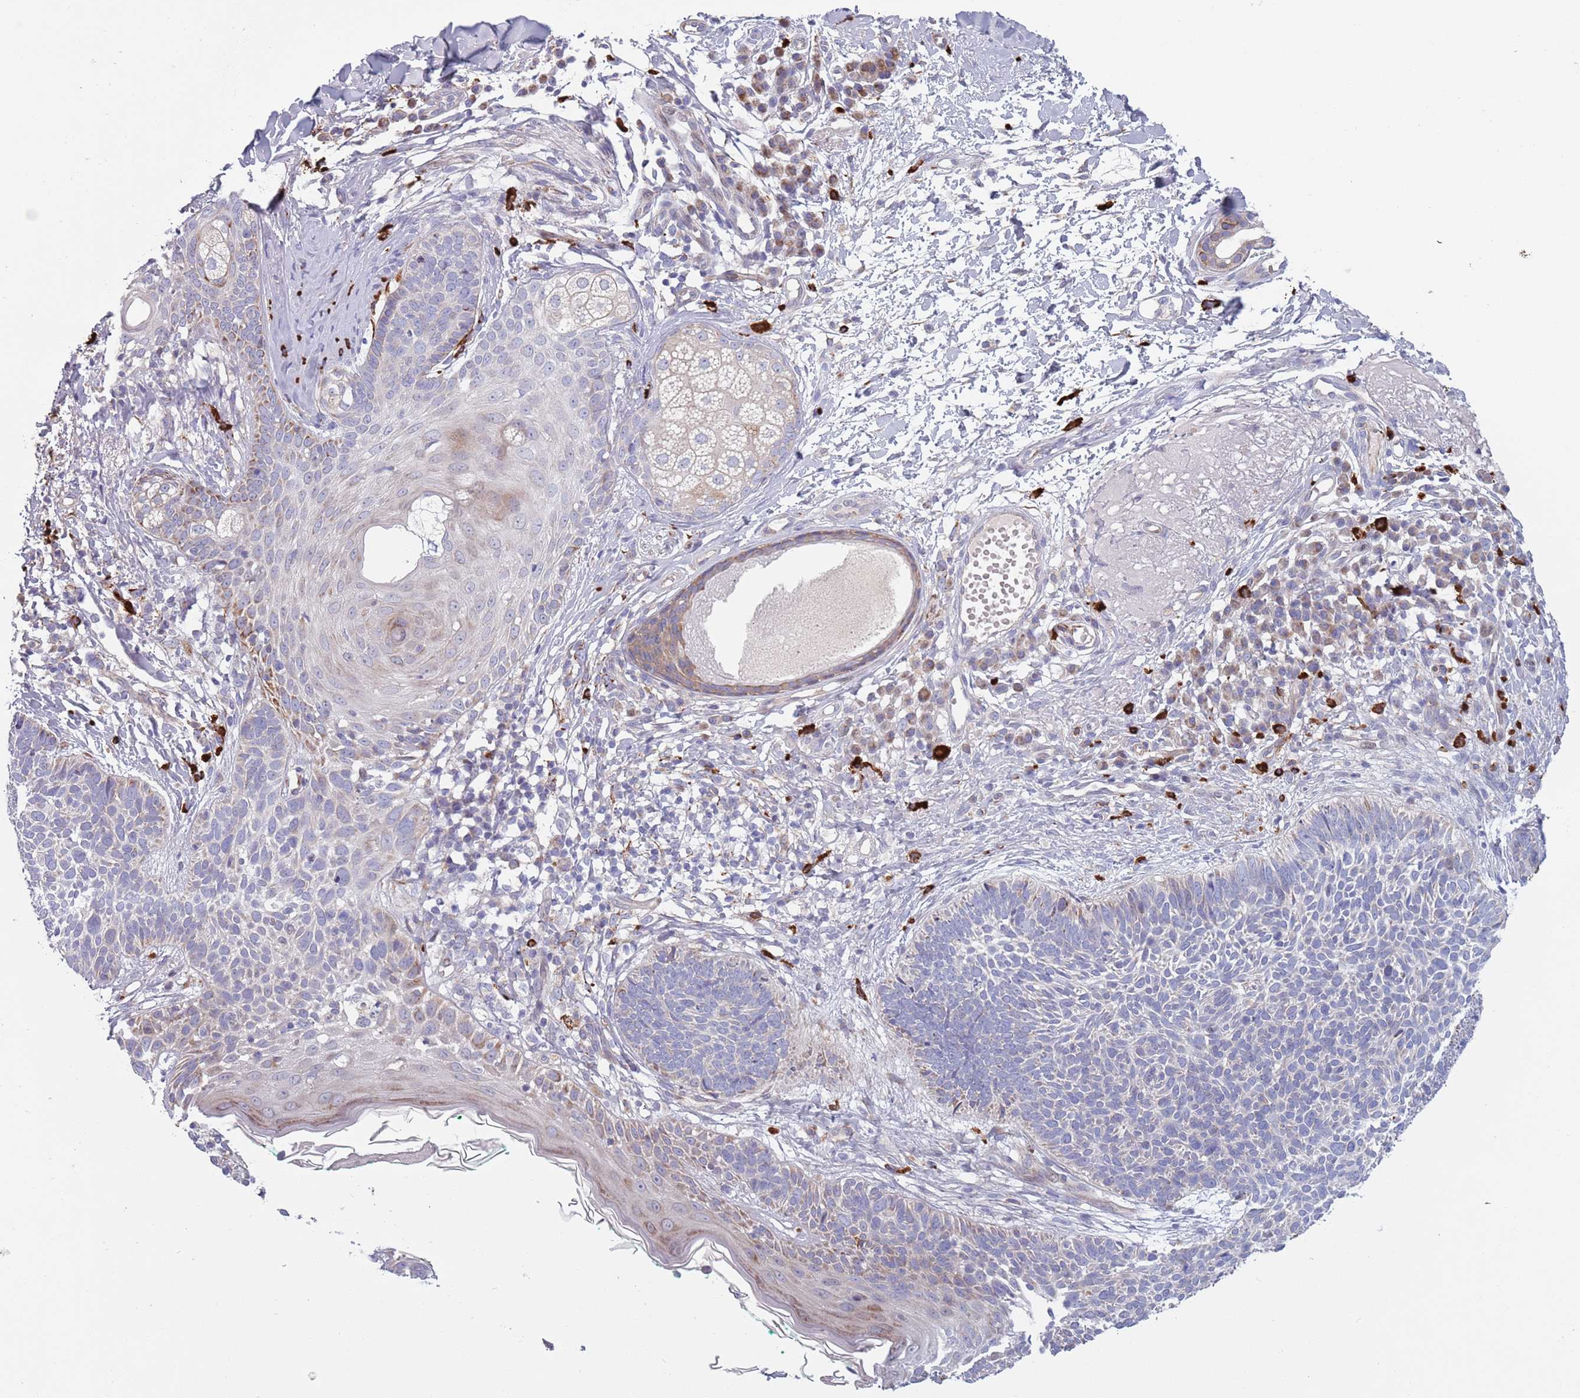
{"staining": {"intensity": "negative", "quantity": "none", "location": "none"}, "tissue": "skin cancer", "cell_type": "Tumor cells", "image_type": "cancer", "snomed": [{"axis": "morphology", "description": "Basal cell carcinoma"}, {"axis": "topography", "description": "Skin"}], "caption": "Tumor cells are negative for protein expression in human skin cancer (basal cell carcinoma).", "gene": "TYW1", "patient": {"sex": "male", "age": 72}}